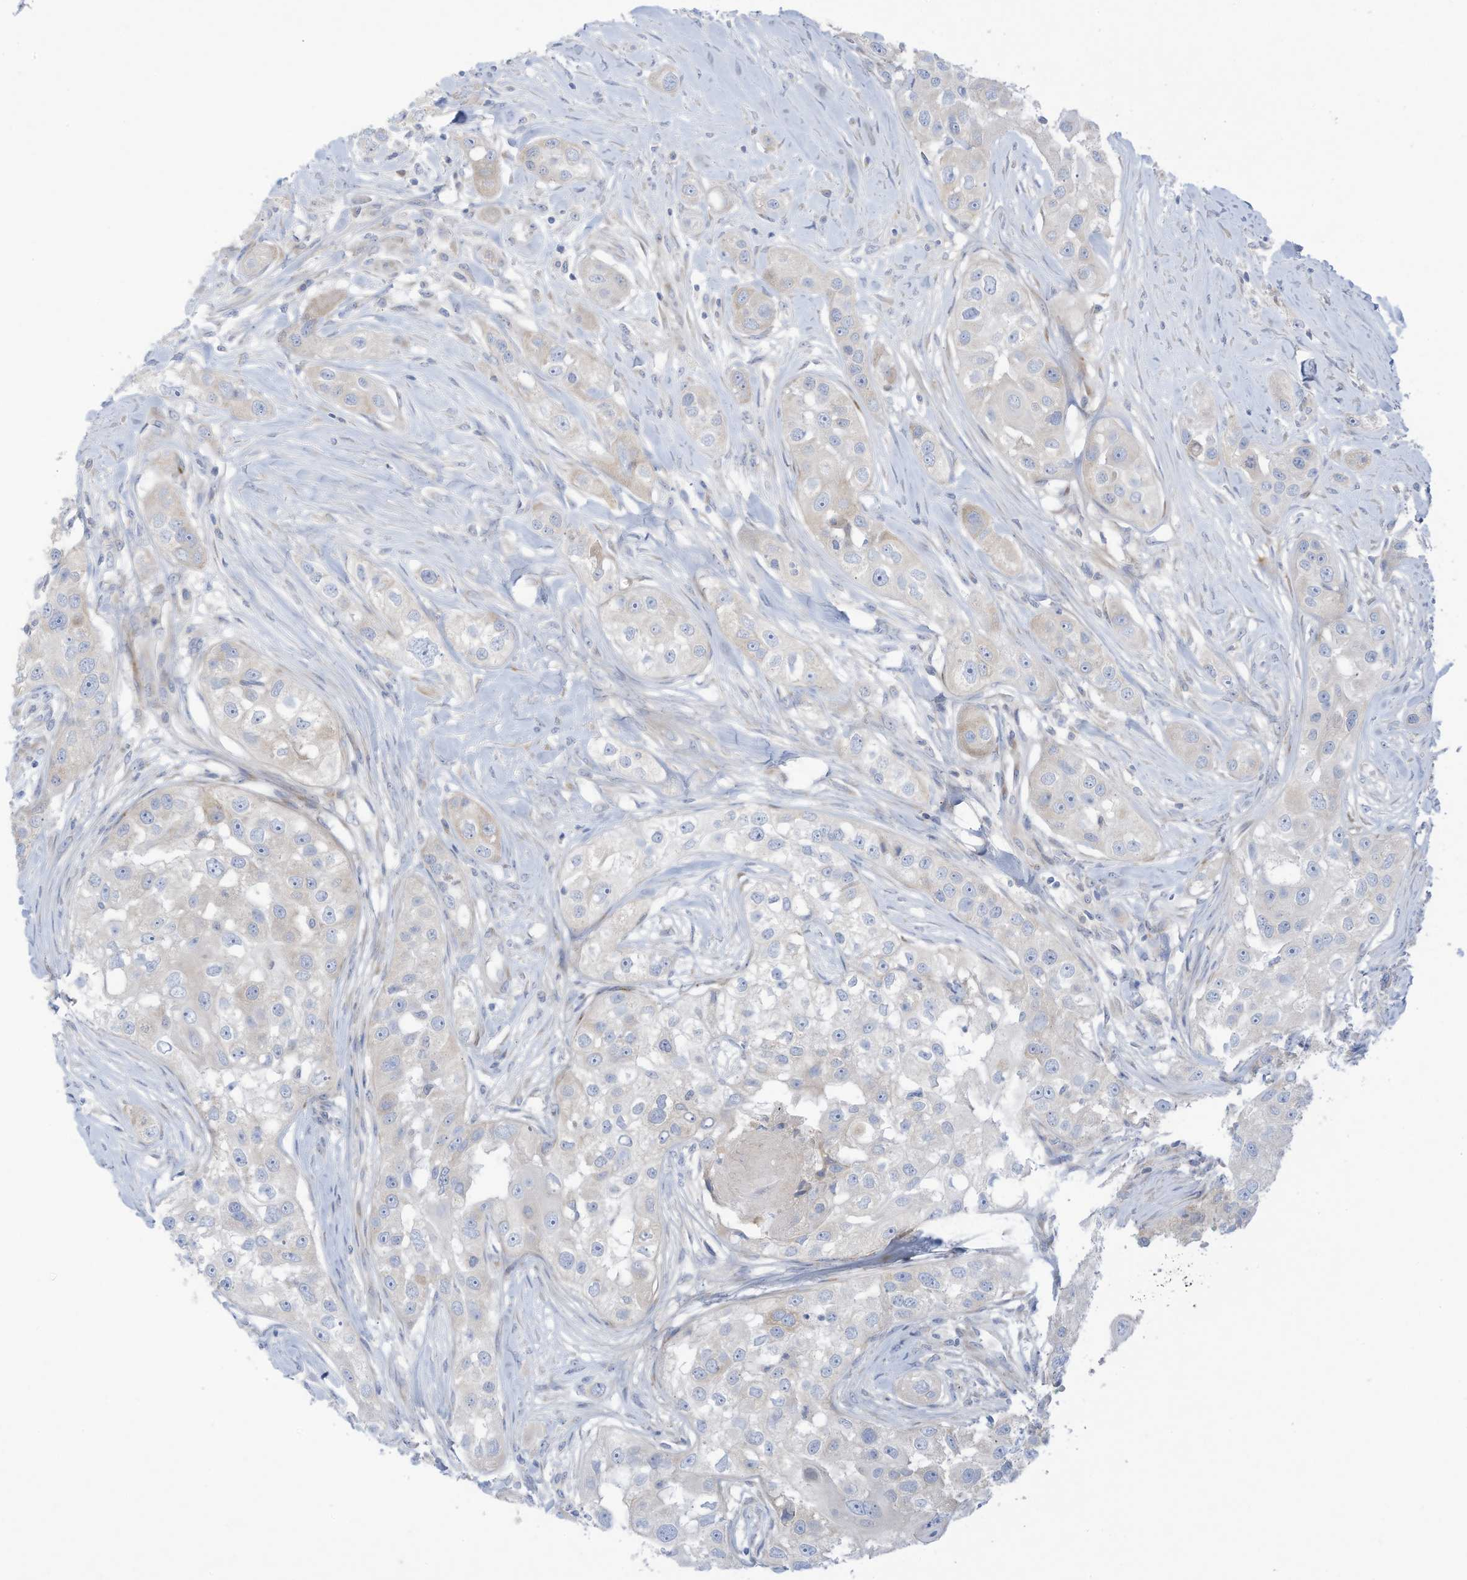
{"staining": {"intensity": "negative", "quantity": "none", "location": "none"}, "tissue": "head and neck cancer", "cell_type": "Tumor cells", "image_type": "cancer", "snomed": [{"axis": "morphology", "description": "Normal tissue, NOS"}, {"axis": "morphology", "description": "Squamous cell carcinoma, NOS"}, {"axis": "topography", "description": "Skeletal muscle"}, {"axis": "topography", "description": "Head-Neck"}], "caption": "A high-resolution image shows IHC staining of head and neck cancer, which exhibits no significant expression in tumor cells. (Brightfield microscopy of DAB (3,3'-diaminobenzidine) immunohistochemistry at high magnification).", "gene": "TRMT2B", "patient": {"sex": "male", "age": 51}}